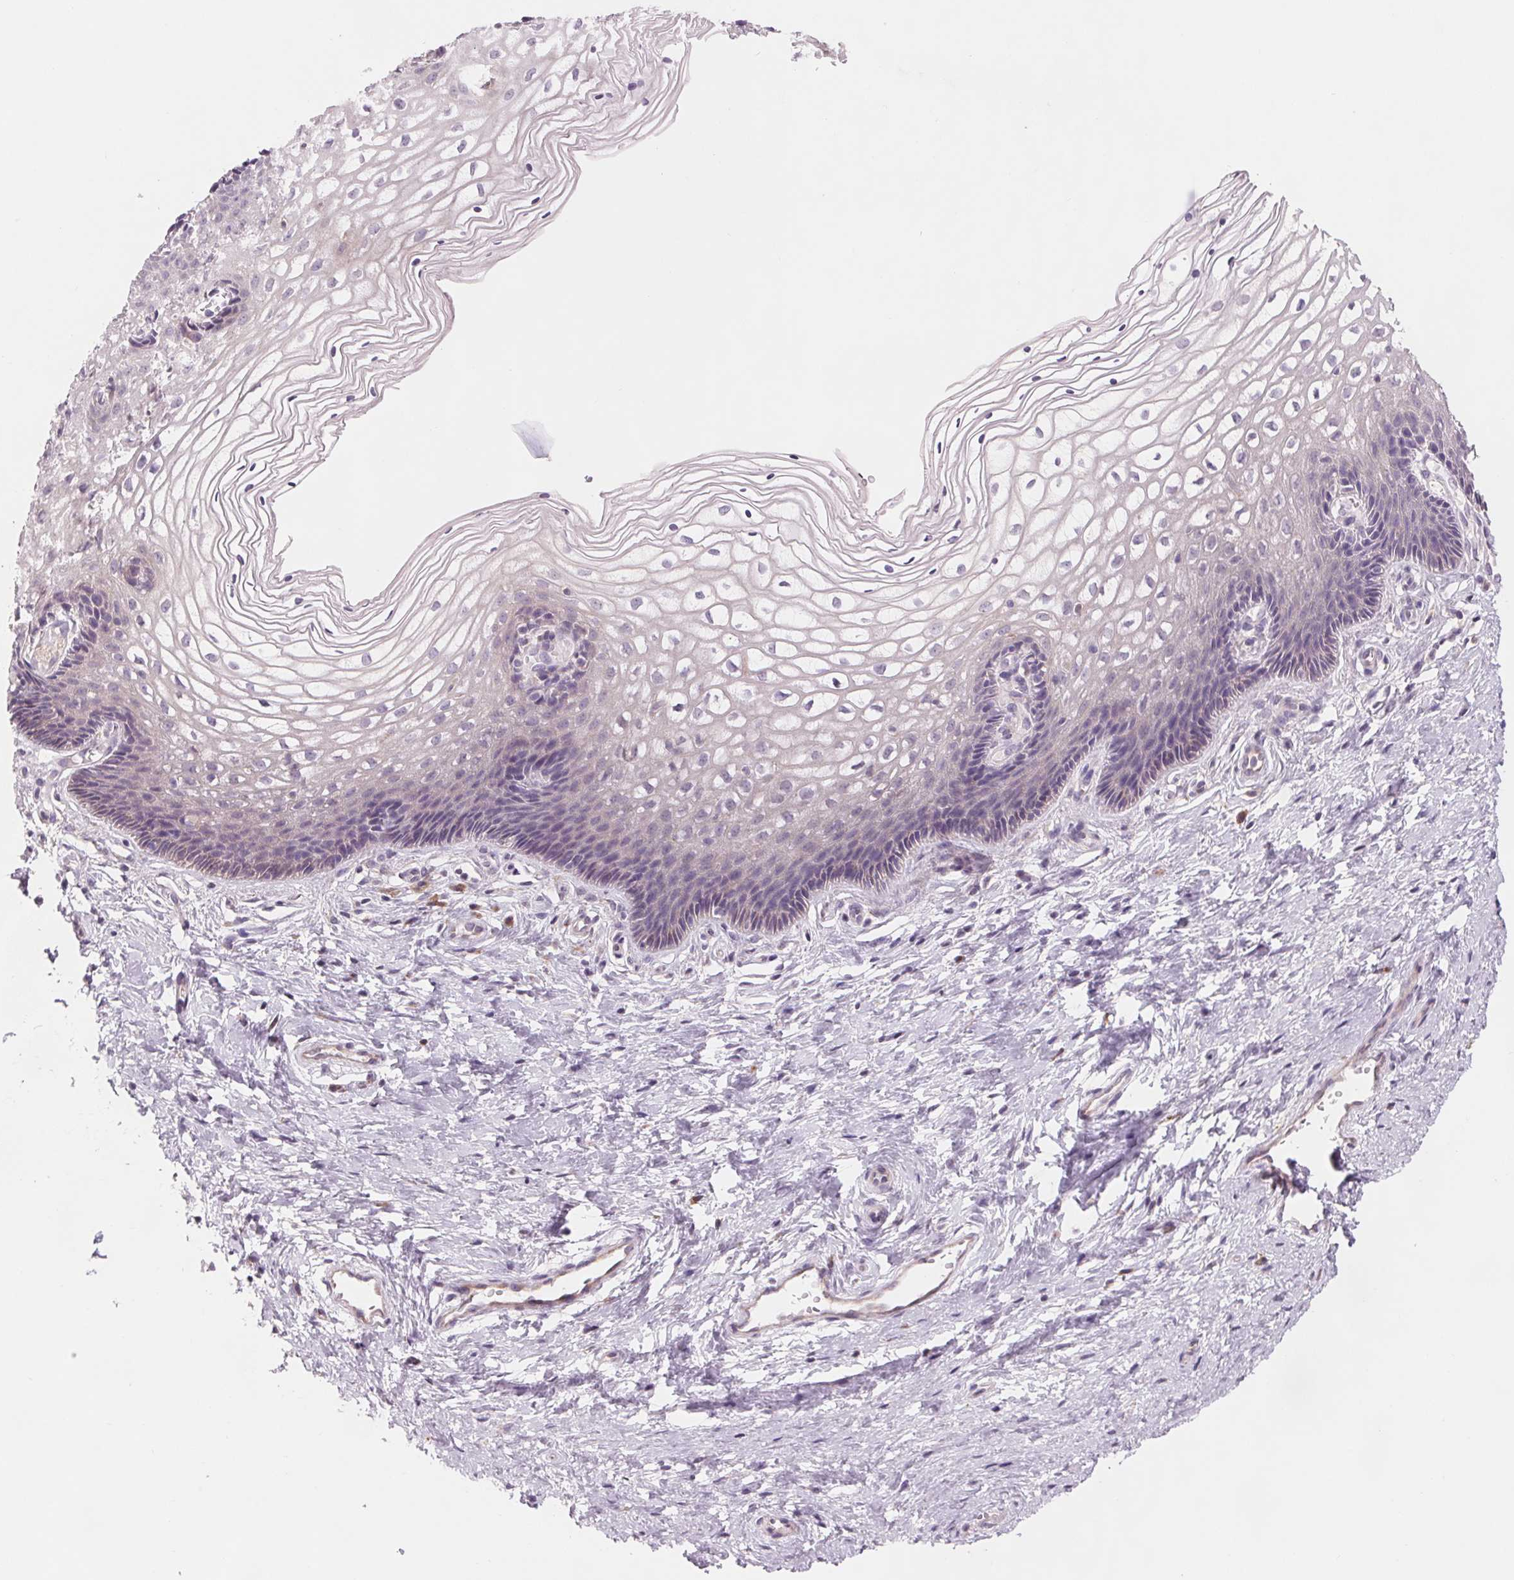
{"staining": {"intensity": "weak", "quantity": "25%-75%", "location": "cytoplasmic/membranous"}, "tissue": "cervix", "cell_type": "Glandular cells", "image_type": "normal", "snomed": [{"axis": "morphology", "description": "Normal tissue, NOS"}, {"axis": "topography", "description": "Cervix"}], "caption": "Human cervix stained for a protein (brown) exhibits weak cytoplasmic/membranous positive expression in approximately 25%-75% of glandular cells.", "gene": "SAMD5", "patient": {"sex": "female", "age": 34}}